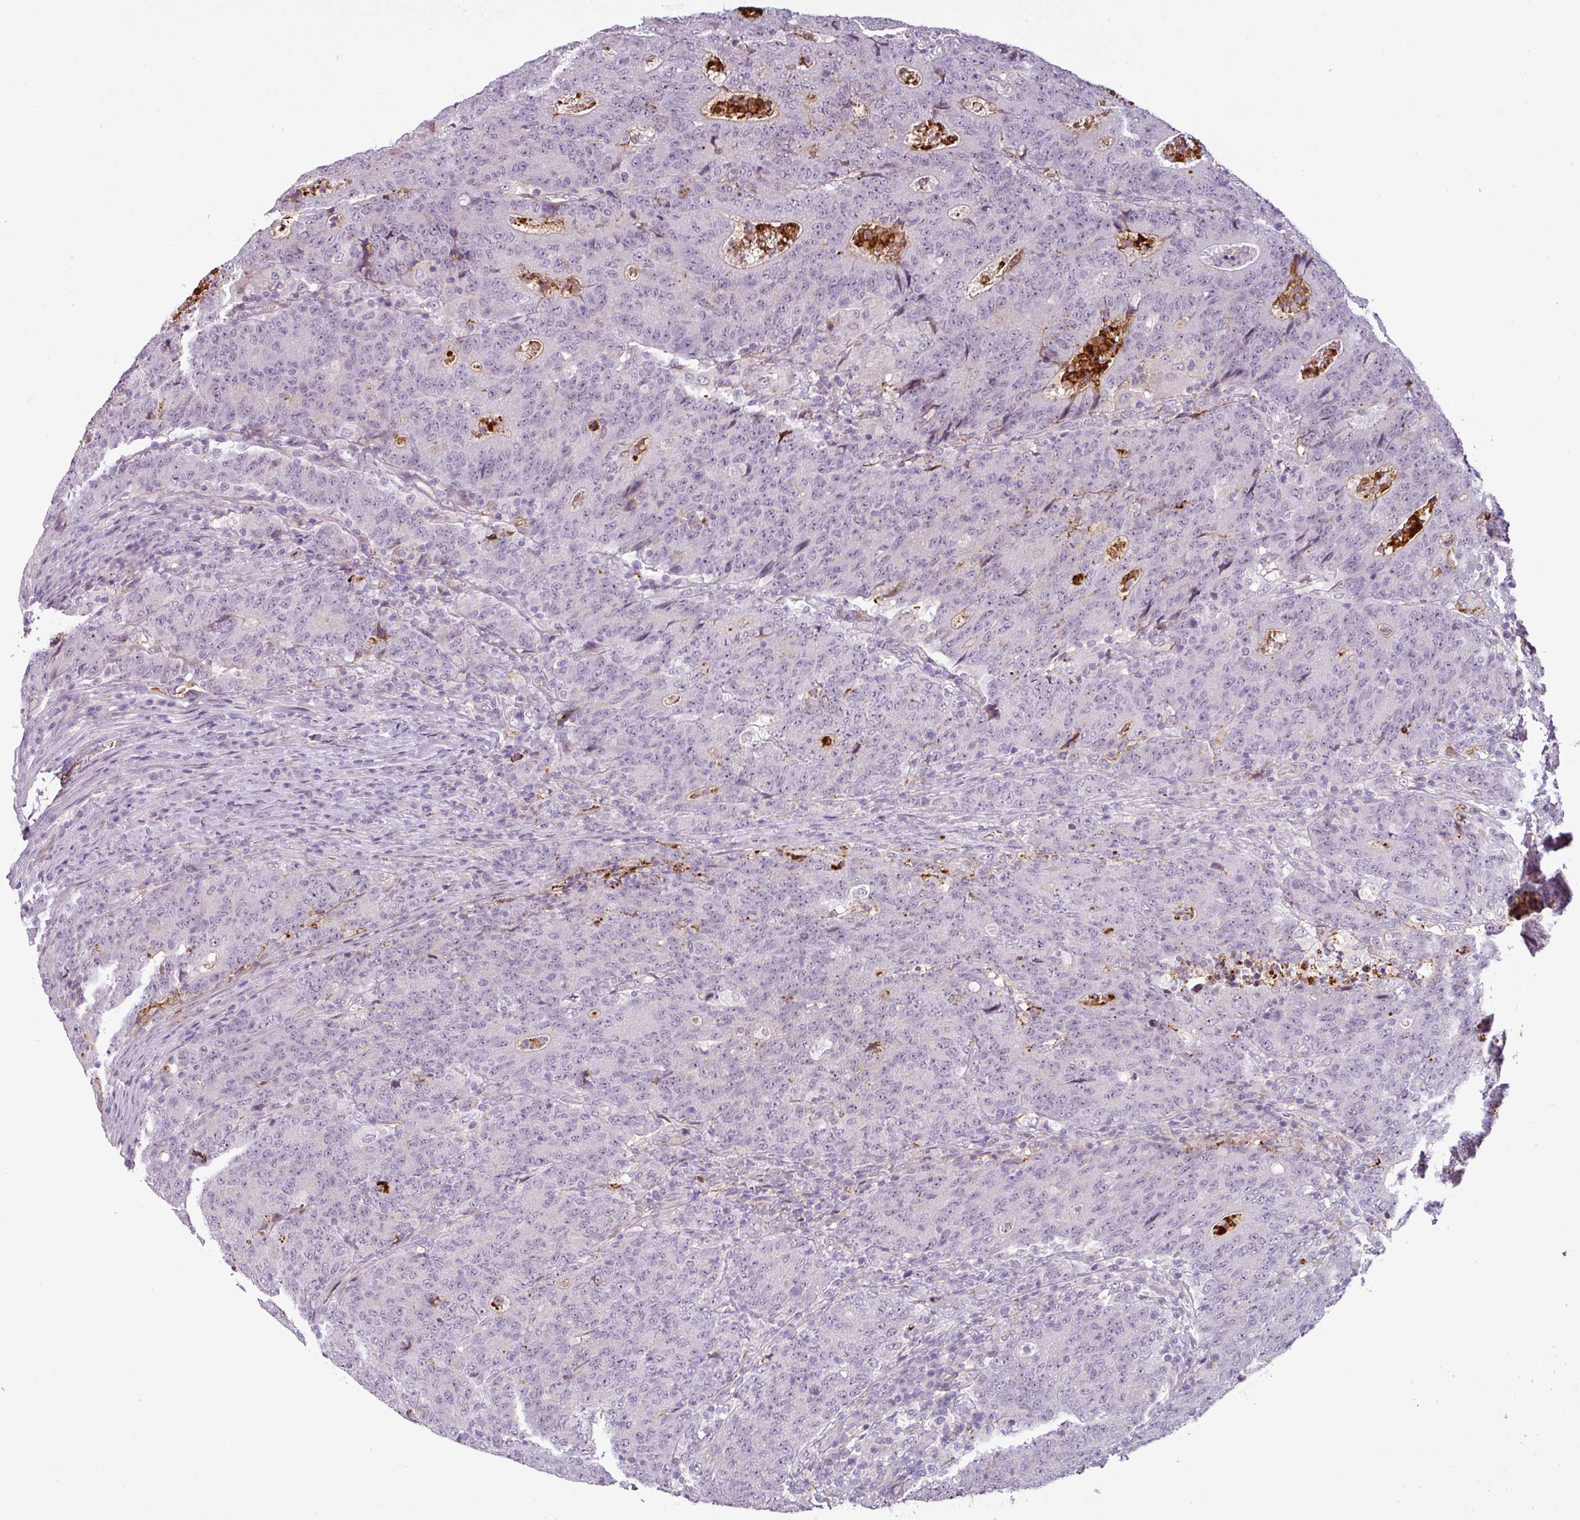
{"staining": {"intensity": "negative", "quantity": "none", "location": "none"}, "tissue": "colorectal cancer", "cell_type": "Tumor cells", "image_type": "cancer", "snomed": [{"axis": "morphology", "description": "Adenocarcinoma, NOS"}, {"axis": "topography", "description": "Colon"}], "caption": "Histopathology image shows no significant protein positivity in tumor cells of colorectal cancer.", "gene": "APOC1", "patient": {"sex": "female", "age": 75}}